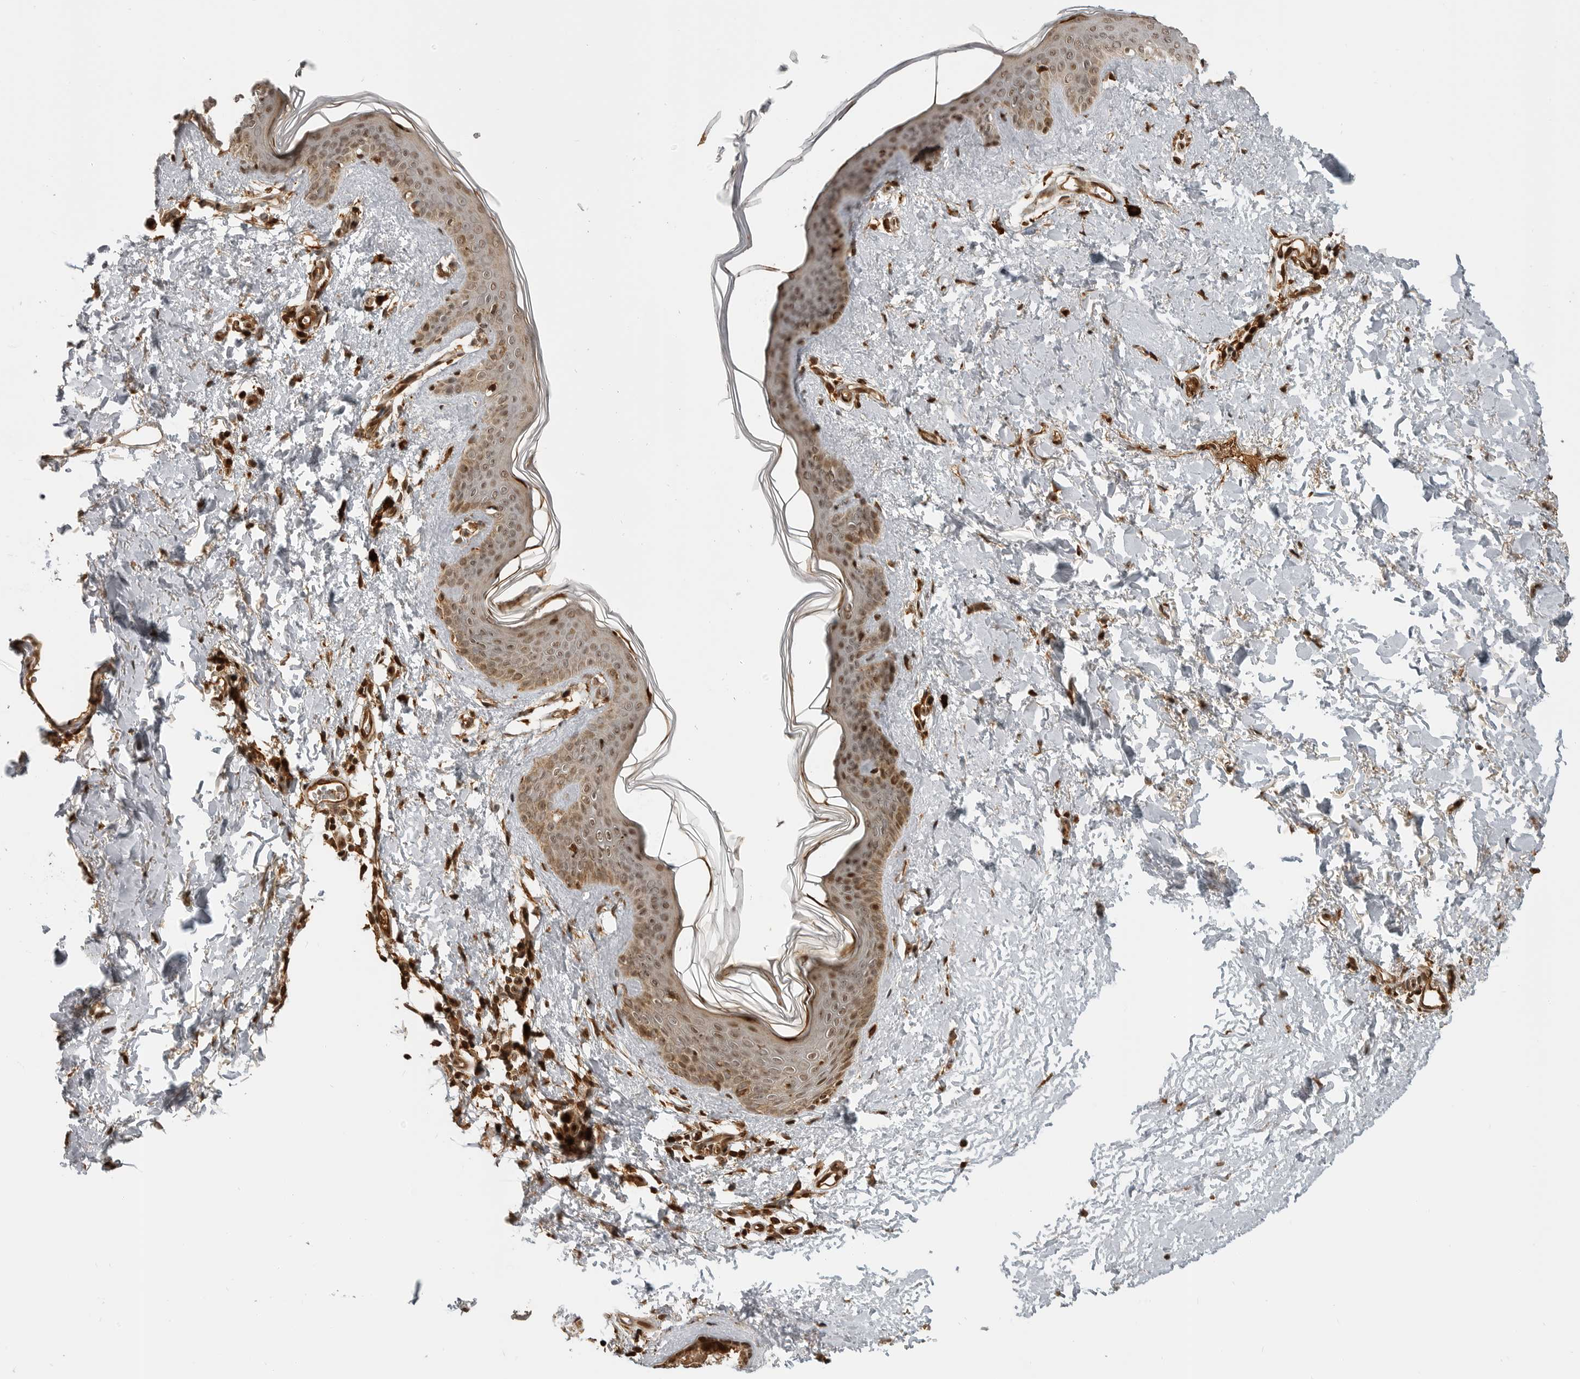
{"staining": {"intensity": "moderate", "quantity": ">75%", "location": "cytoplasmic/membranous,nuclear"}, "tissue": "skin", "cell_type": "Fibroblasts", "image_type": "normal", "snomed": [{"axis": "morphology", "description": "Normal tissue, NOS"}, {"axis": "topography", "description": "Skin"}], "caption": "Moderate cytoplasmic/membranous,nuclear staining for a protein is present in about >75% of fibroblasts of unremarkable skin using immunohistochemistry.", "gene": "BMP2K", "patient": {"sex": "female", "age": 46}}